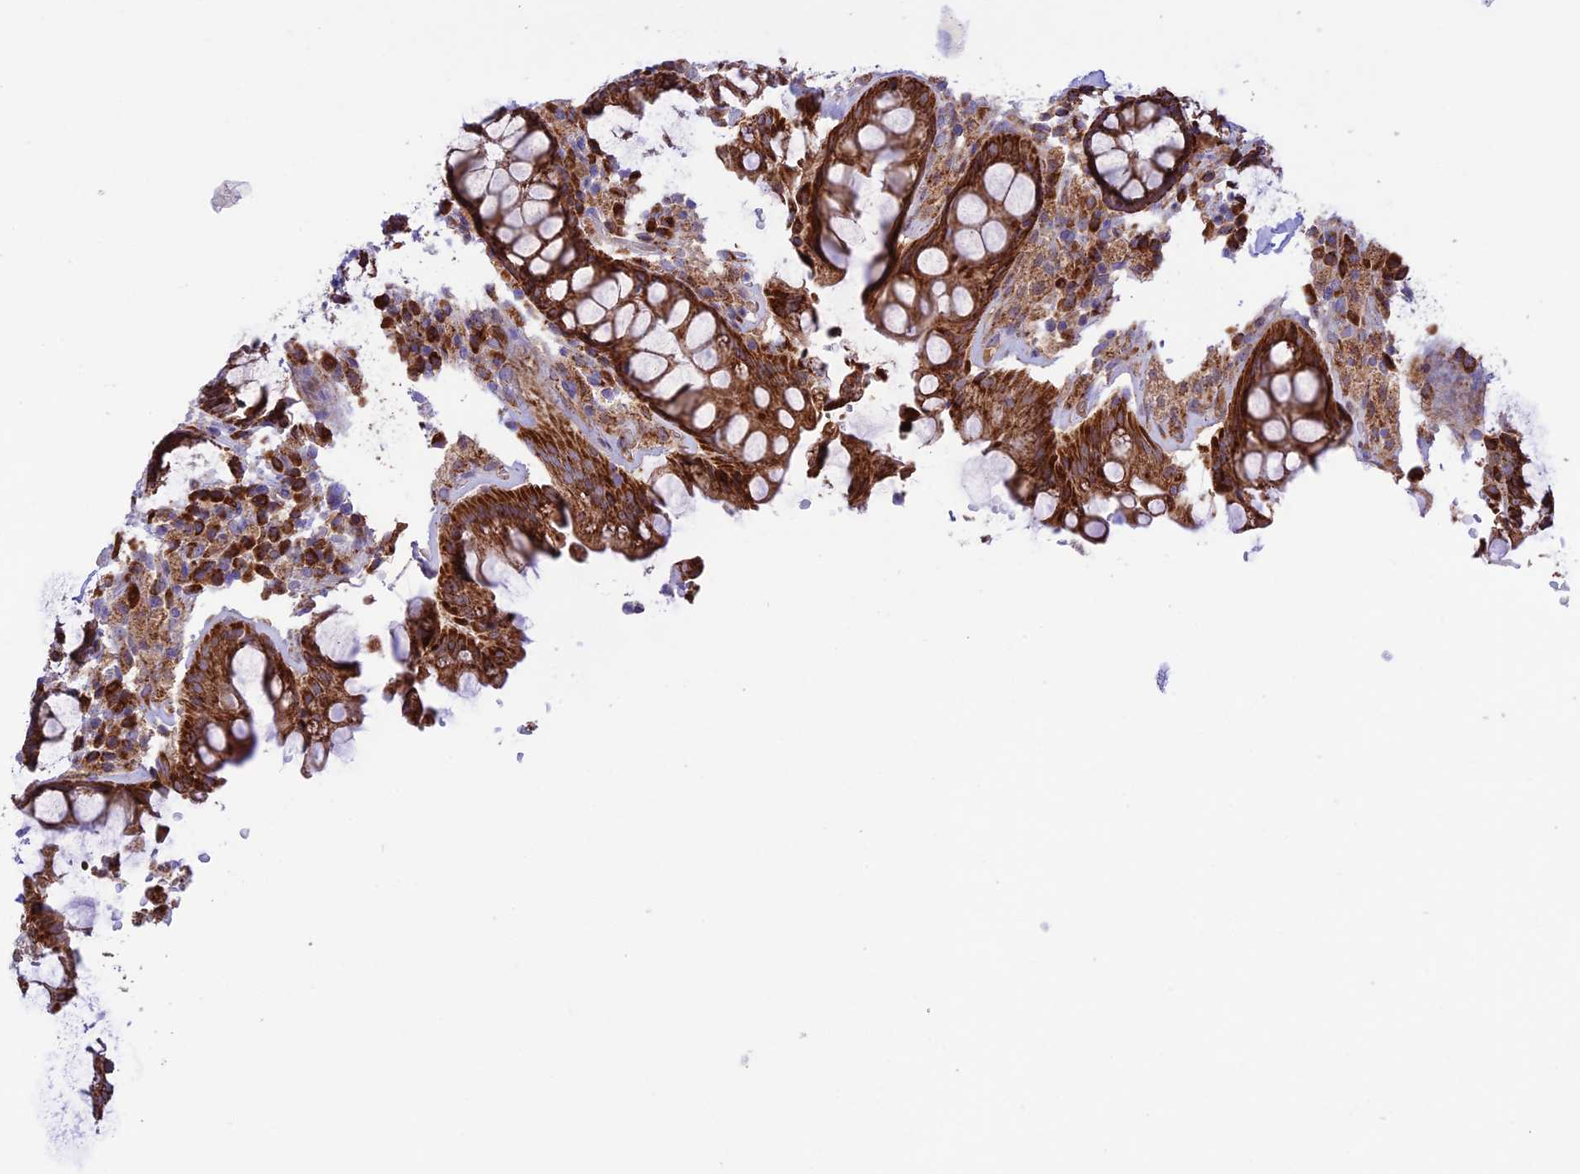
{"staining": {"intensity": "strong", "quantity": ">75%", "location": "cytoplasmic/membranous"}, "tissue": "rectum", "cell_type": "Glandular cells", "image_type": "normal", "snomed": [{"axis": "morphology", "description": "Normal tissue, NOS"}, {"axis": "topography", "description": "Rectum"}], "caption": "About >75% of glandular cells in benign rectum reveal strong cytoplasmic/membranous protein expression as visualized by brown immunohistochemical staining.", "gene": "UAP1L1", "patient": {"sex": "male", "age": 64}}